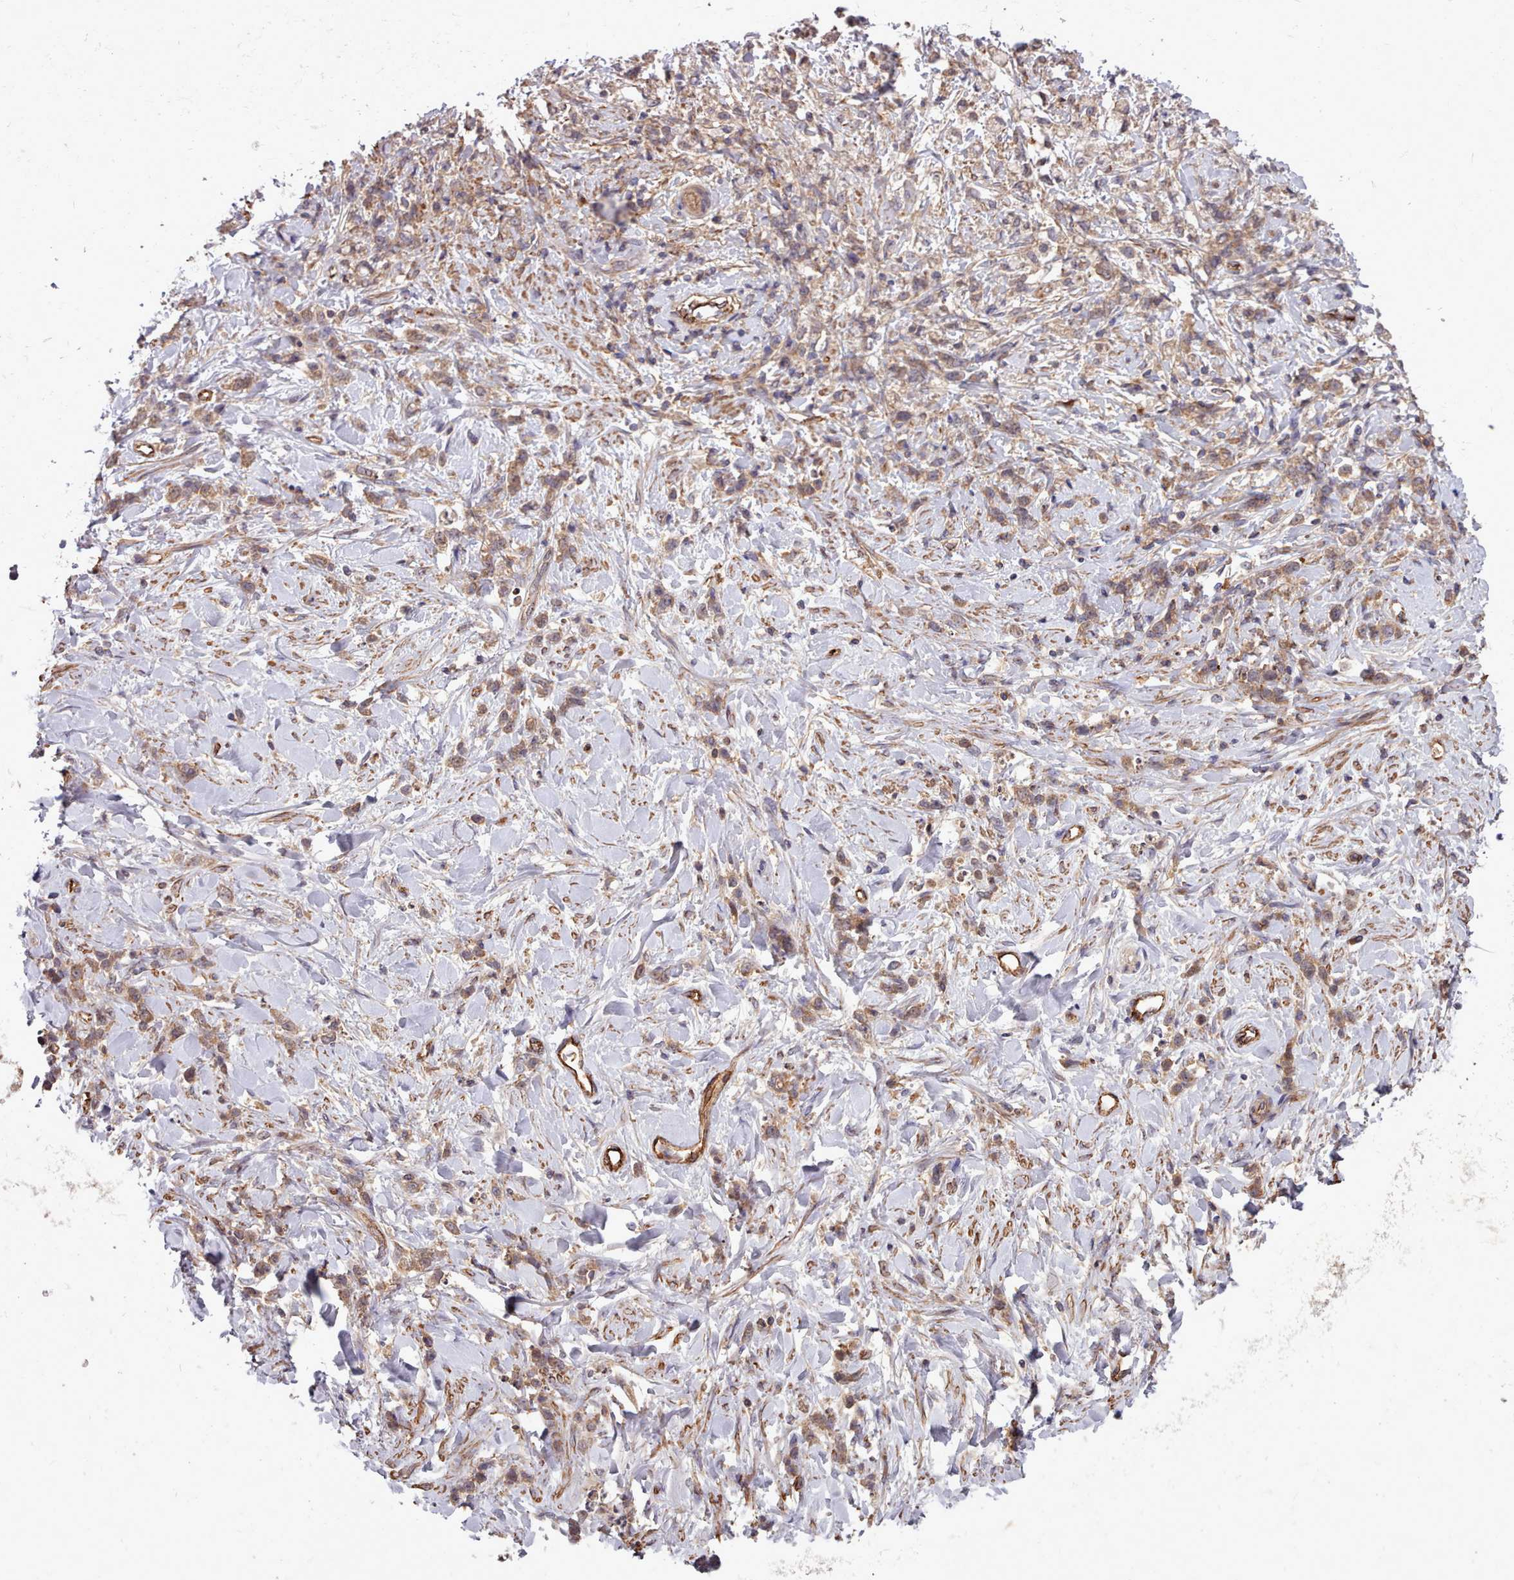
{"staining": {"intensity": "weak", "quantity": ">75%", "location": "cytoplasmic/membranous"}, "tissue": "stomach cancer", "cell_type": "Tumor cells", "image_type": "cancer", "snomed": [{"axis": "morphology", "description": "Adenocarcinoma, NOS"}, {"axis": "topography", "description": "Stomach"}], "caption": "Adenocarcinoma (stomach) was stained to show a protein in brown. There is low levels of weak cytoplasmic/membranous positivity in approximately >75% of tumor cells.", "gene": "STUB1", "patient": {"sex": "female", "age": 60}}